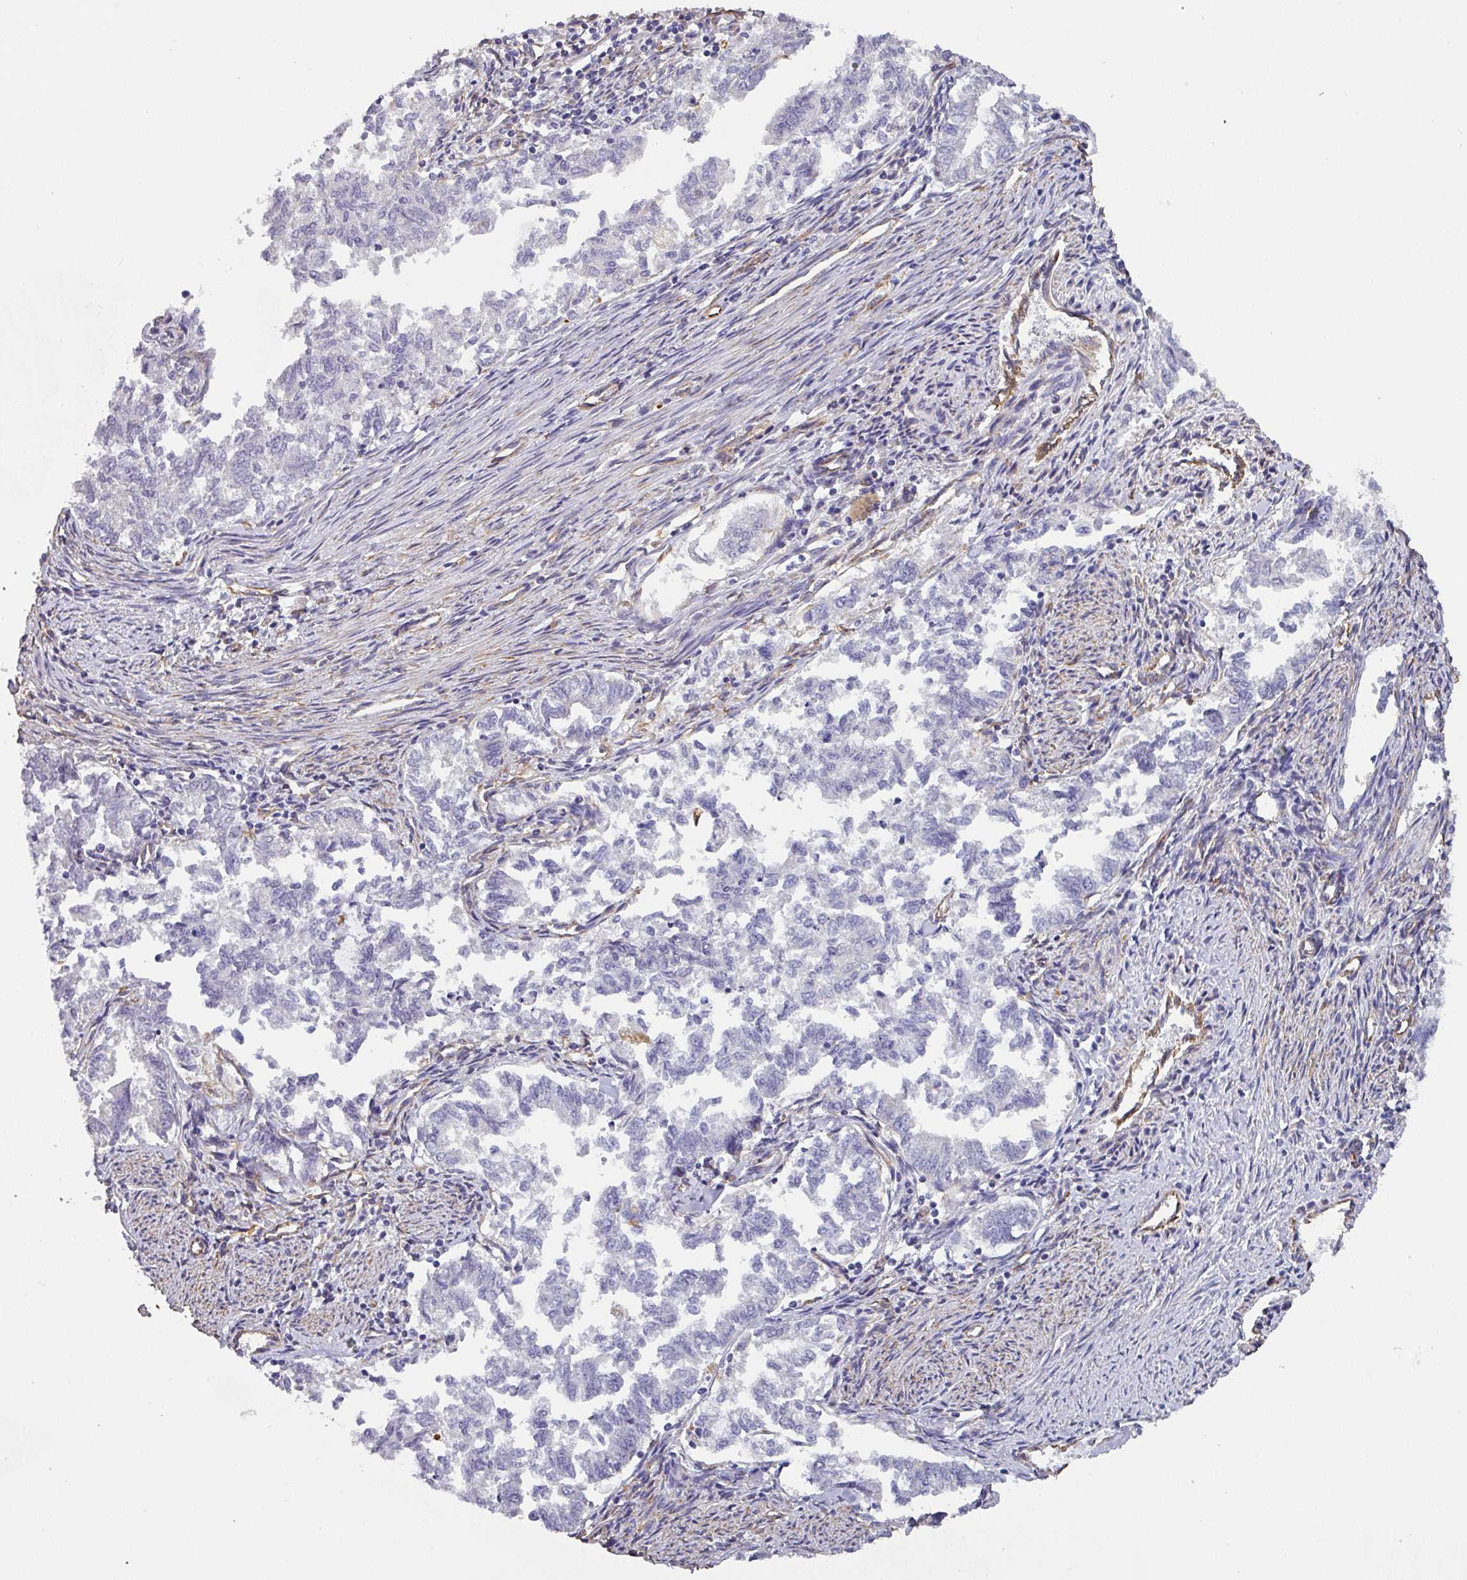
{"staining": {"intensity": "negative", "quantity": "none", "location": "none"}, "tissue": "endometrial cancer", "cell_type": "Tumor cells", "image_type": "cancer", "snomed": [{"axis": "morphology", "description": "Adenocarcinoma, NOS"}, {"axis": "topography", "description": "Endometrium"}], "caption": "Histopathology image shows no significant protein expression in tumor cells of adenocarcinoma (endometrial).", "gene": "ZNF280C", "patient": {"sex": "female", "age": 79}}